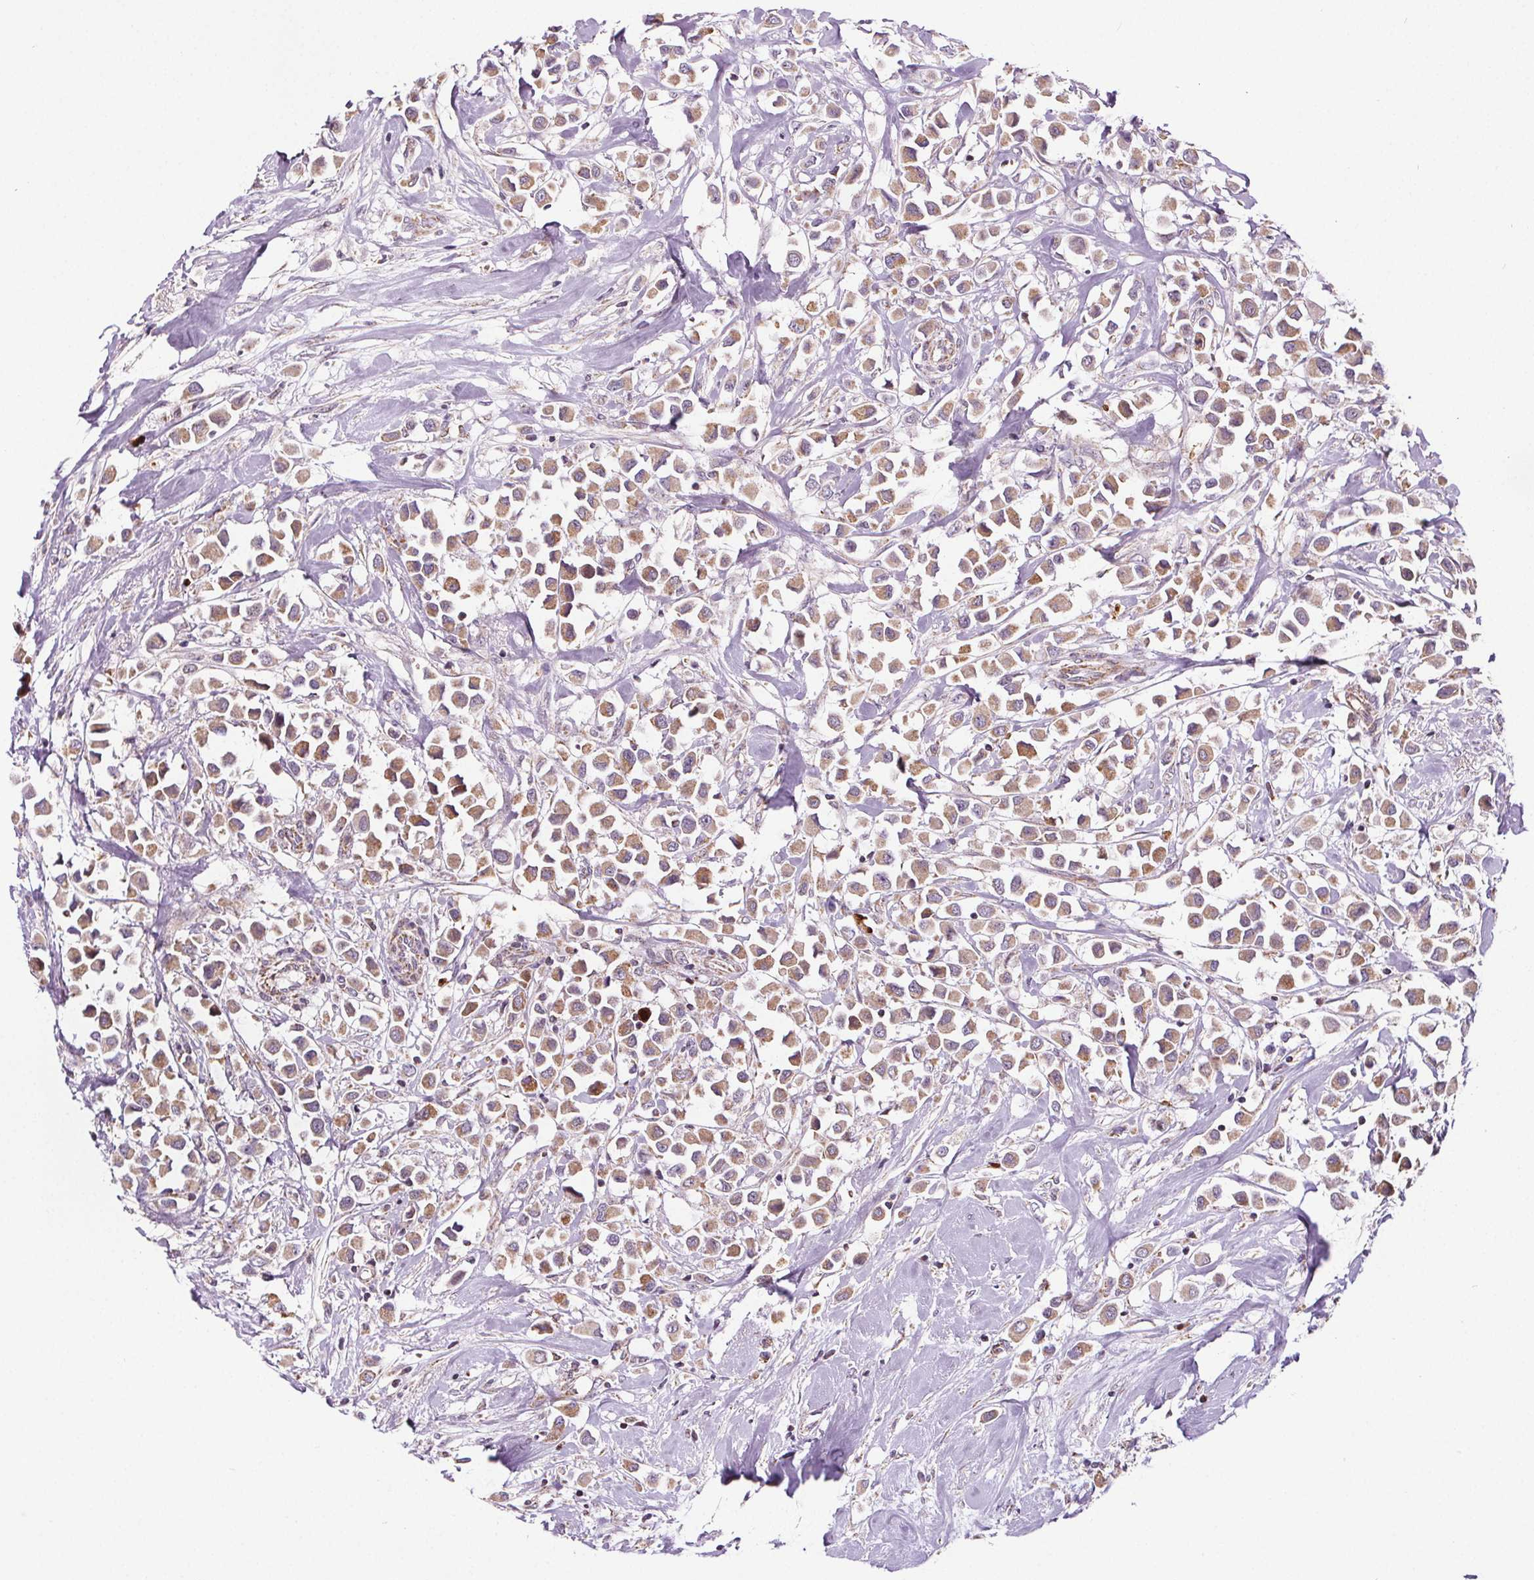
{"staining": {"intensity": "moderate", "quantity": ">75%", "location": "cytoplasmic/membranous"}, "tissue": "breast cancer", "cell_type": "Tumor cells", "image_type": "cancer", "snomed": [{"axis": "morphology", "description": "Duct carcinoma"}, {"axis": "topography", "description": "Breast"}], "caption": "A brown stain shows moderate cytoplasmic/membranous expression of a protein in breast cancer (infiltrating ductal carcinoma) tumor cells. Using DAB (3,3'-diaminobenzidine) (brown) and hematoxylin (blue) stains, captured at high magnification using brightfield microscopy.", "gene": "SUCLA2", "patient": {"sex": "female", "age": 61}}